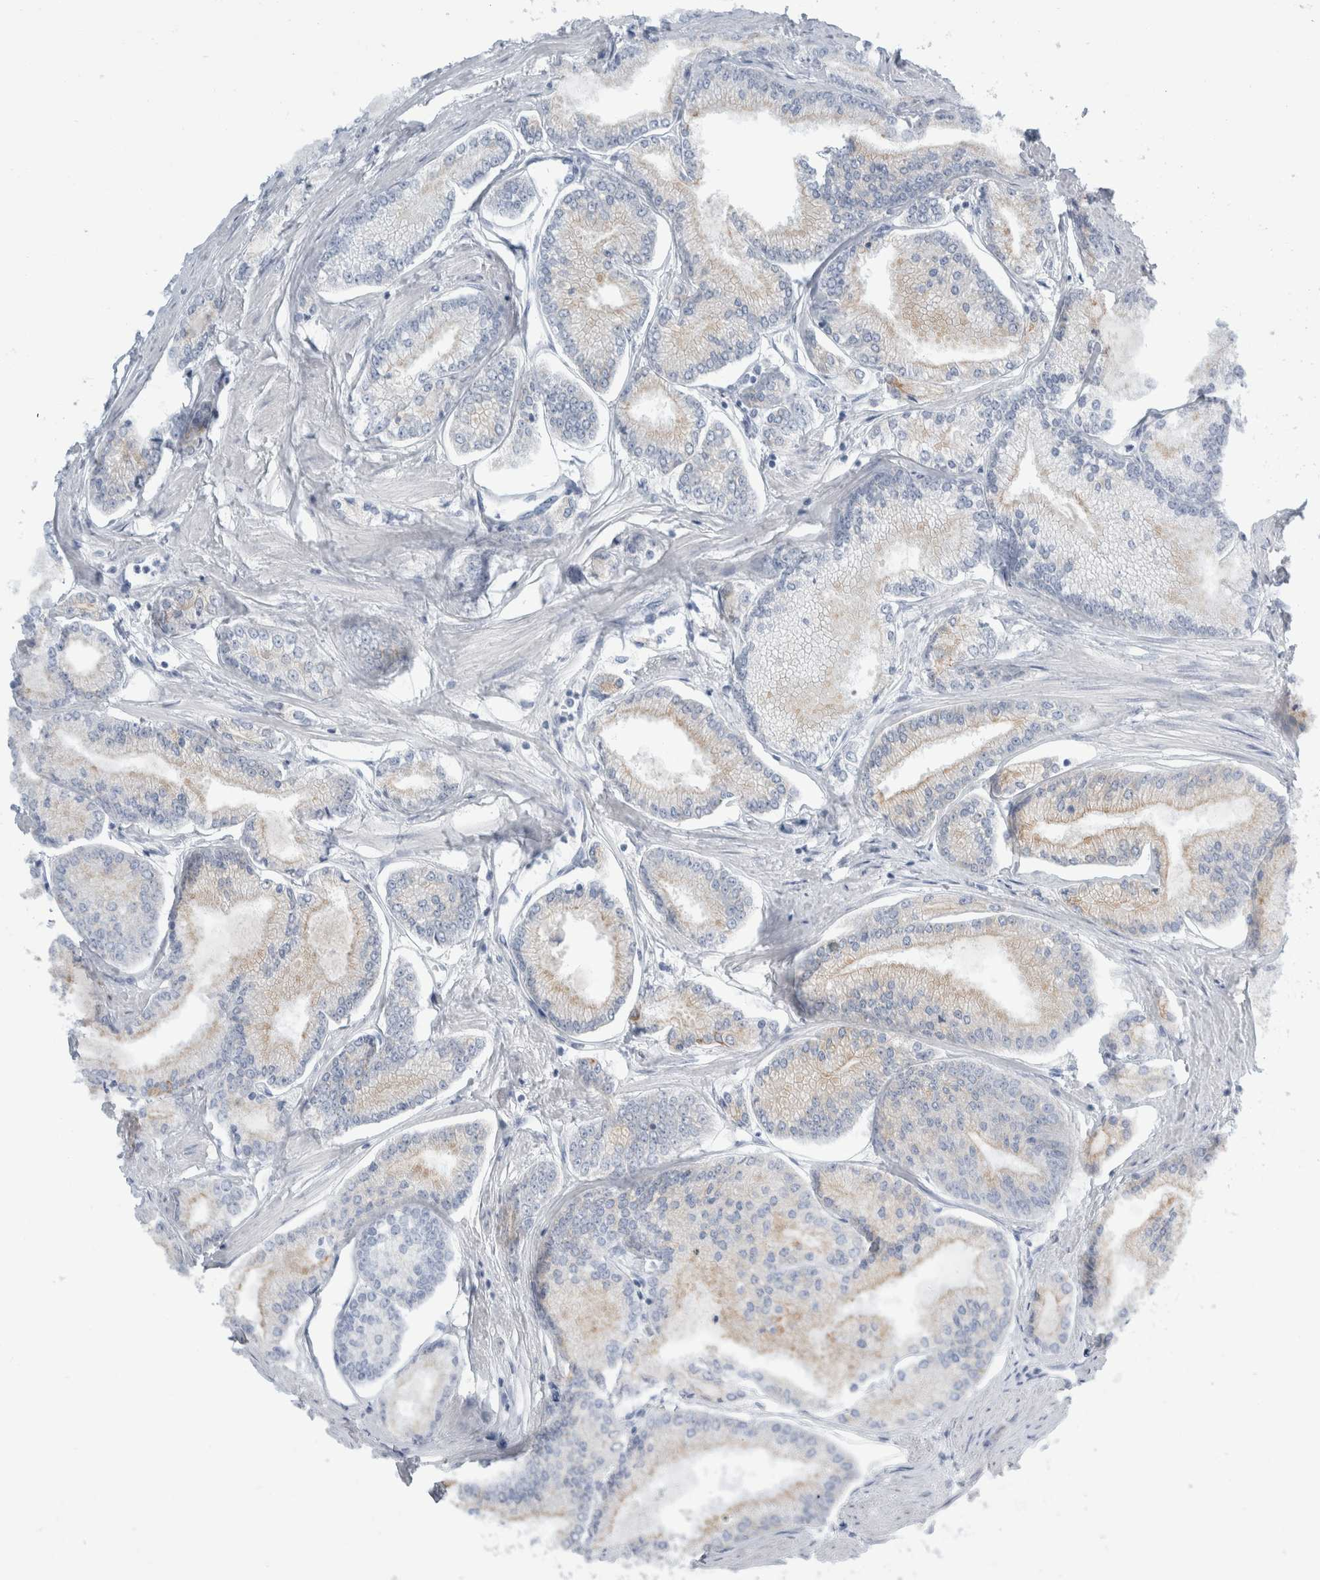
{"staining": {"intensity": "negative", "quantity": "none", "location": "none"}, "tissue": "prostate cancer", "cell_type": "Tumor cells", "image_type": "cancer", "snomed": [{"axis": "morphology", "description": "Adenocarcinoma, Low grade"}, {"axis": "topography", "description": "Prostate"}], "caption": "There is no significant positivity in tumor cells of adenocarcinoma (low-grade) (prostate). (DAB (3,3'-diaminobenzidine) immunohistochemistry visualized using brightfield microscopy, high magnification).", "gene": "RPH3AL", "patient": {"sex": "male", "age": 52}}